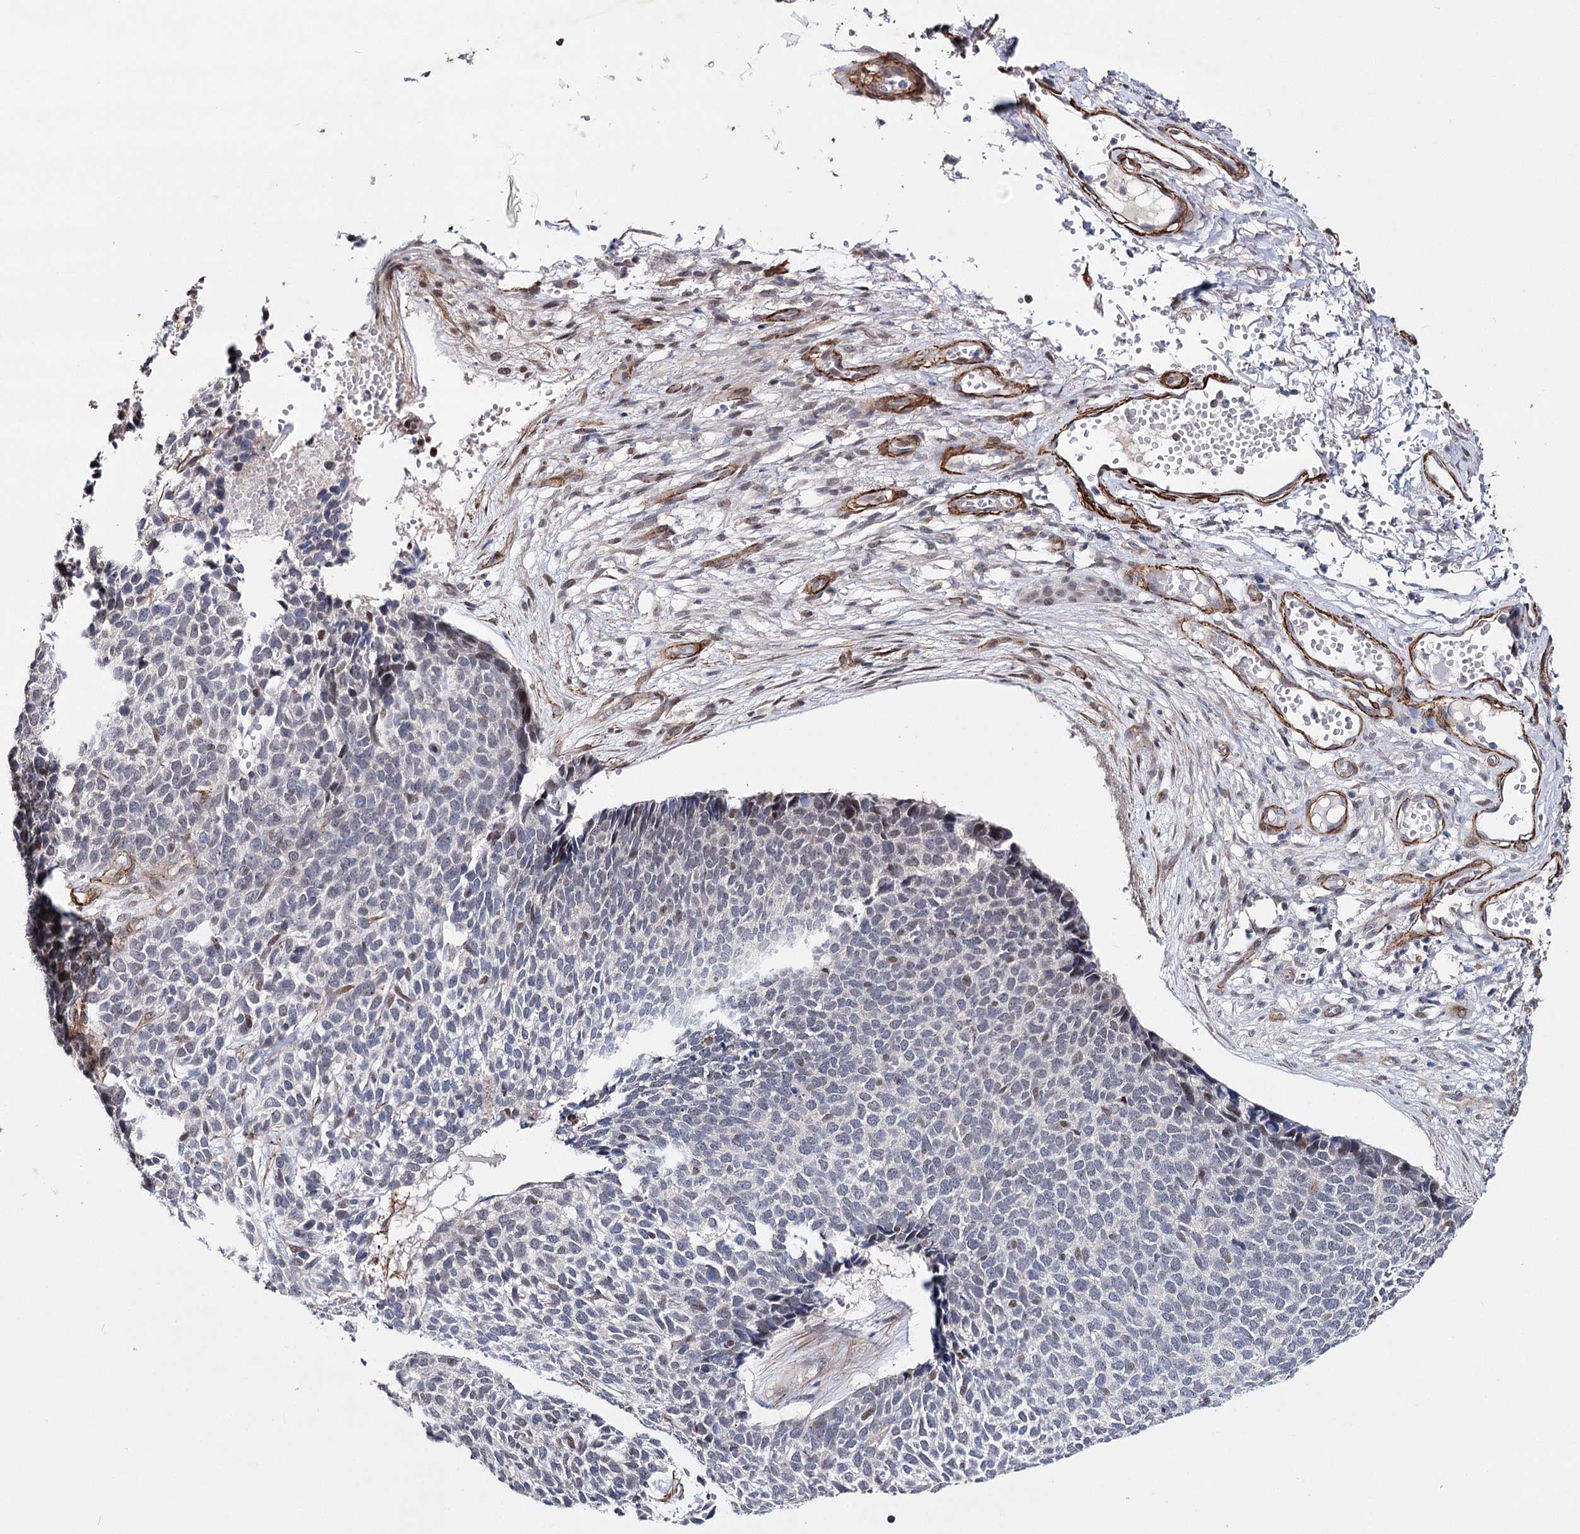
{"staining": {"intensity": "negative", "quantity": "none", "location": "none"}, "tissue": "skin cancer", "cell_type": "Tumor cells", "image_type": "cancer", "snomed": [{"axis": "morphology", "description": "Basal cell carcinoma"}, {"axis": "topography", "description": "Skin"}], "caption": "The micrograph shows no significant staining in tumor cells of basal cell carcinoma (skin).", "gene": "CFAP46", "patient": {"sex": "female", "age": 84}}